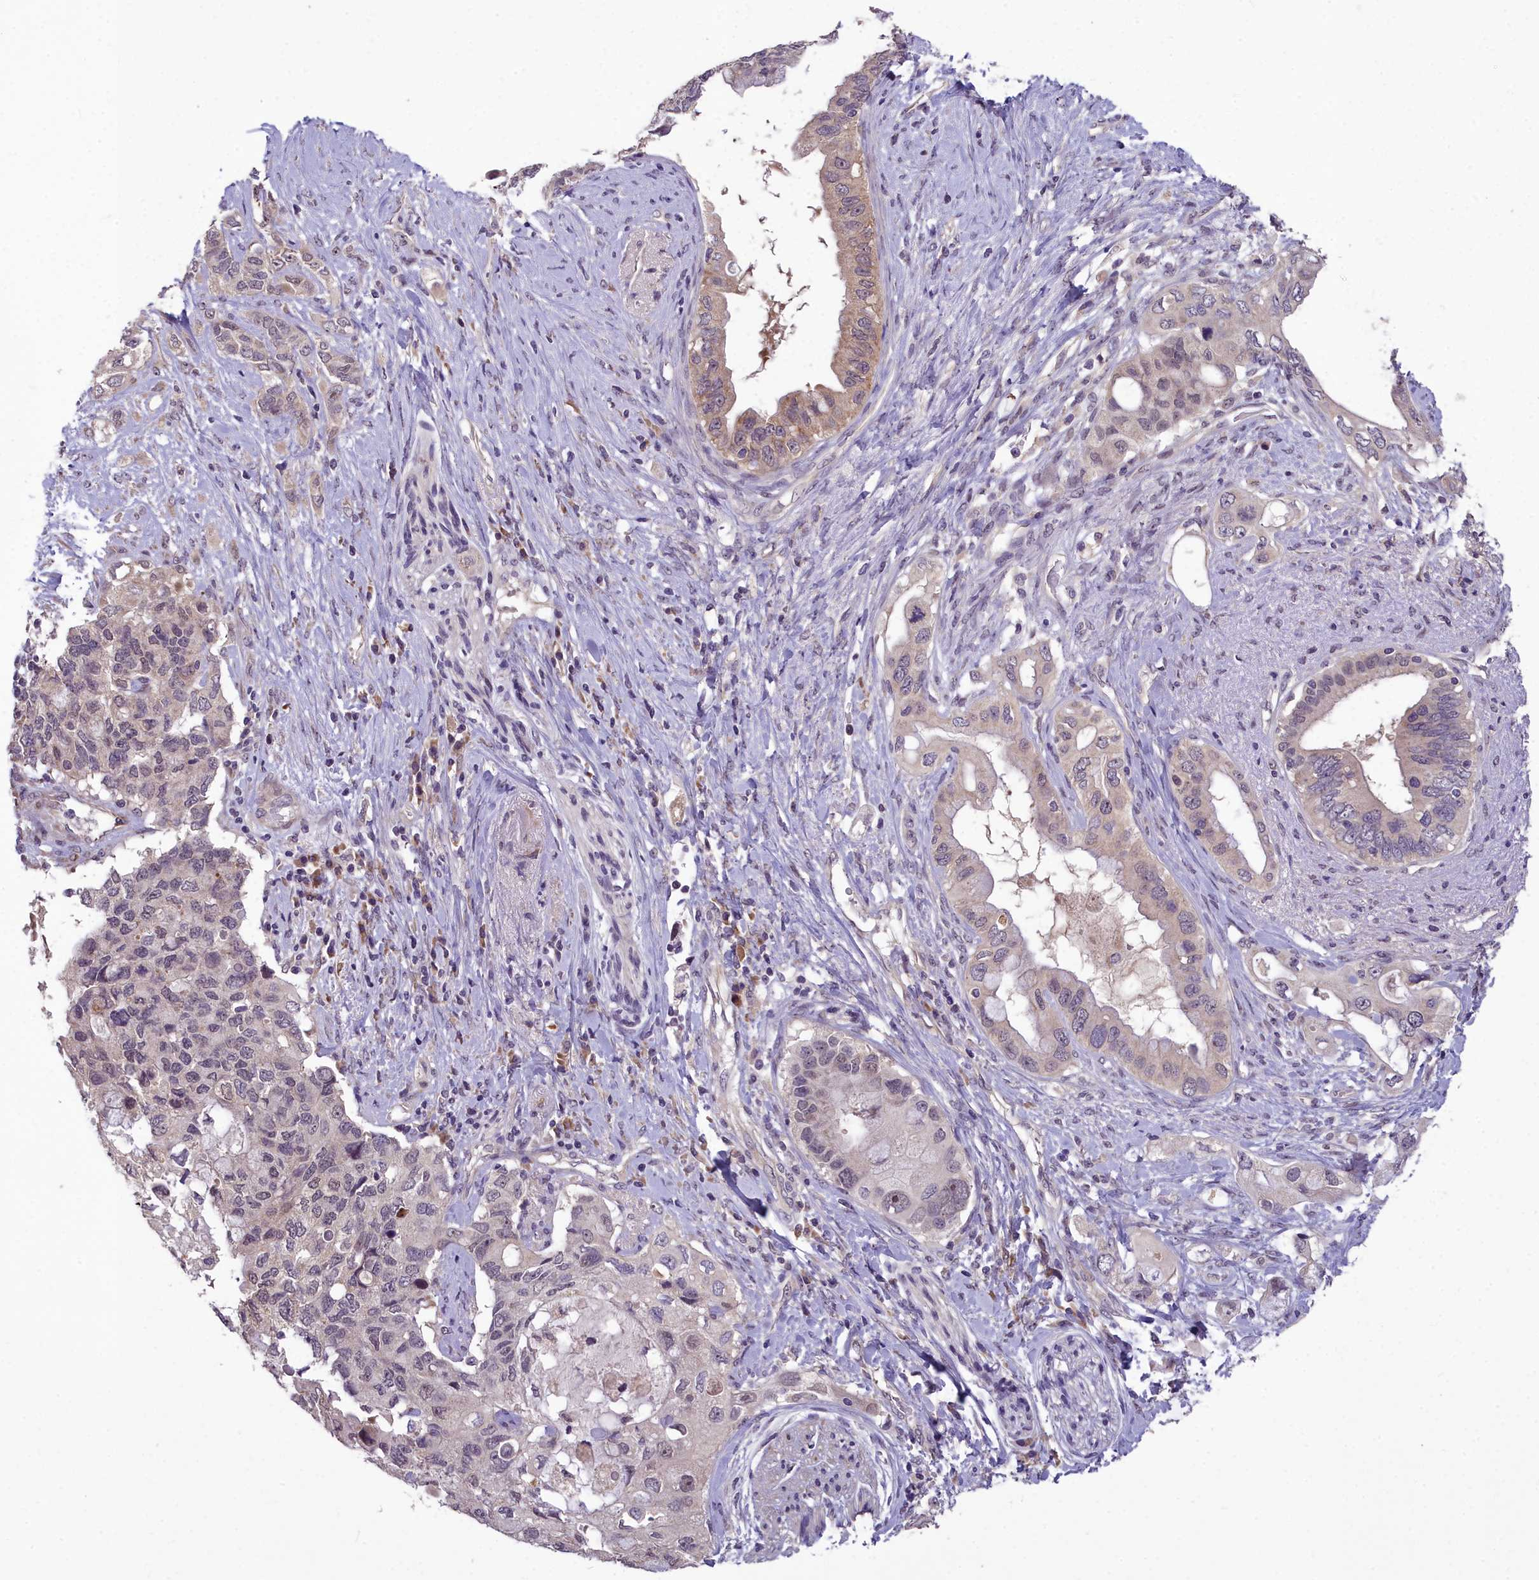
{"staining": {"intensity": "weak", "quantity": "25%-75%", "location": "cytoplasmic/membranous,nuclear"}, "tissue": "pancreatic cancer", "cell_type": "Tumor cells", "image_type": "cancer", "snomed": [{"axis": "morphology", "description": "Adenocarcinoma, NOS"}, {"axis": "topography", "description": "Pancreas"}], "caption": "Pancreatic cancer stained with immunohistochemistry (IHC) reveals weak cytoplasmic/membranous and nuclear staining in approximately 25%-75% of tumor cells. (DAB (3,3'-diaminobenzidine) IHC, brown staining for protein, blue staining for nuclei).", "gene": "ZNF333", "patient": {"sex": "female", "age": 56}}